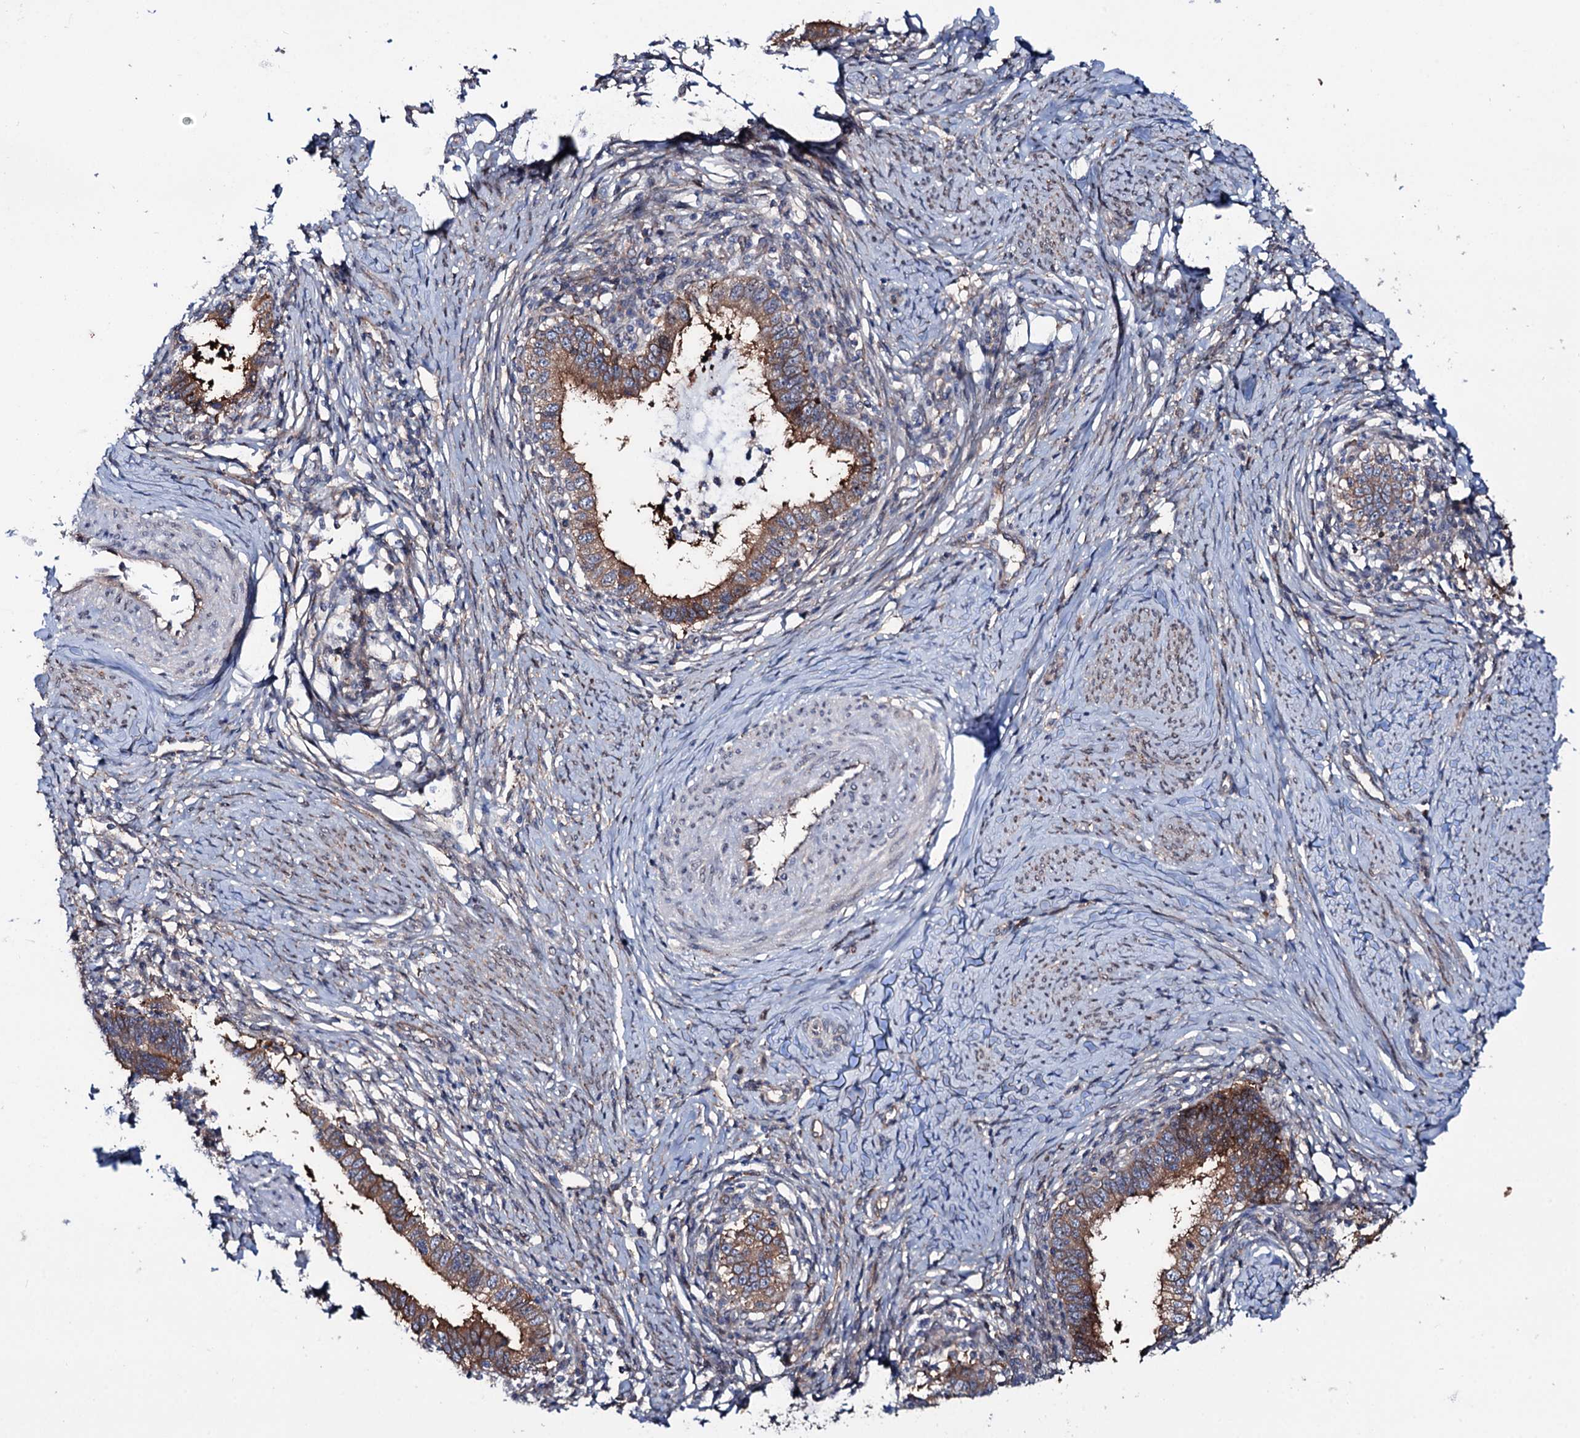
{"staining": {"intensity": "moderate", "quantity": ">75%", "location": "cytoplasmic/membranous"}, "tissue": "cervical cancer", "cell_type": "Tumor cells", "image_type": "cancer", "snomed": [{"axis": "morphology", "description": "Adenocarcinoma, NOS"}, {"axis": "topography", "description": "Cervix"}], "caption": "There is medium levels of moderate cytoplasmic/membranous staining in tumor cells of adenocarcinoma (cervical), as demonstrated by immunohistochemical staining (brown color).", "gene": "PTDSS2", "patient": {"sex": "female", "age": 36}}